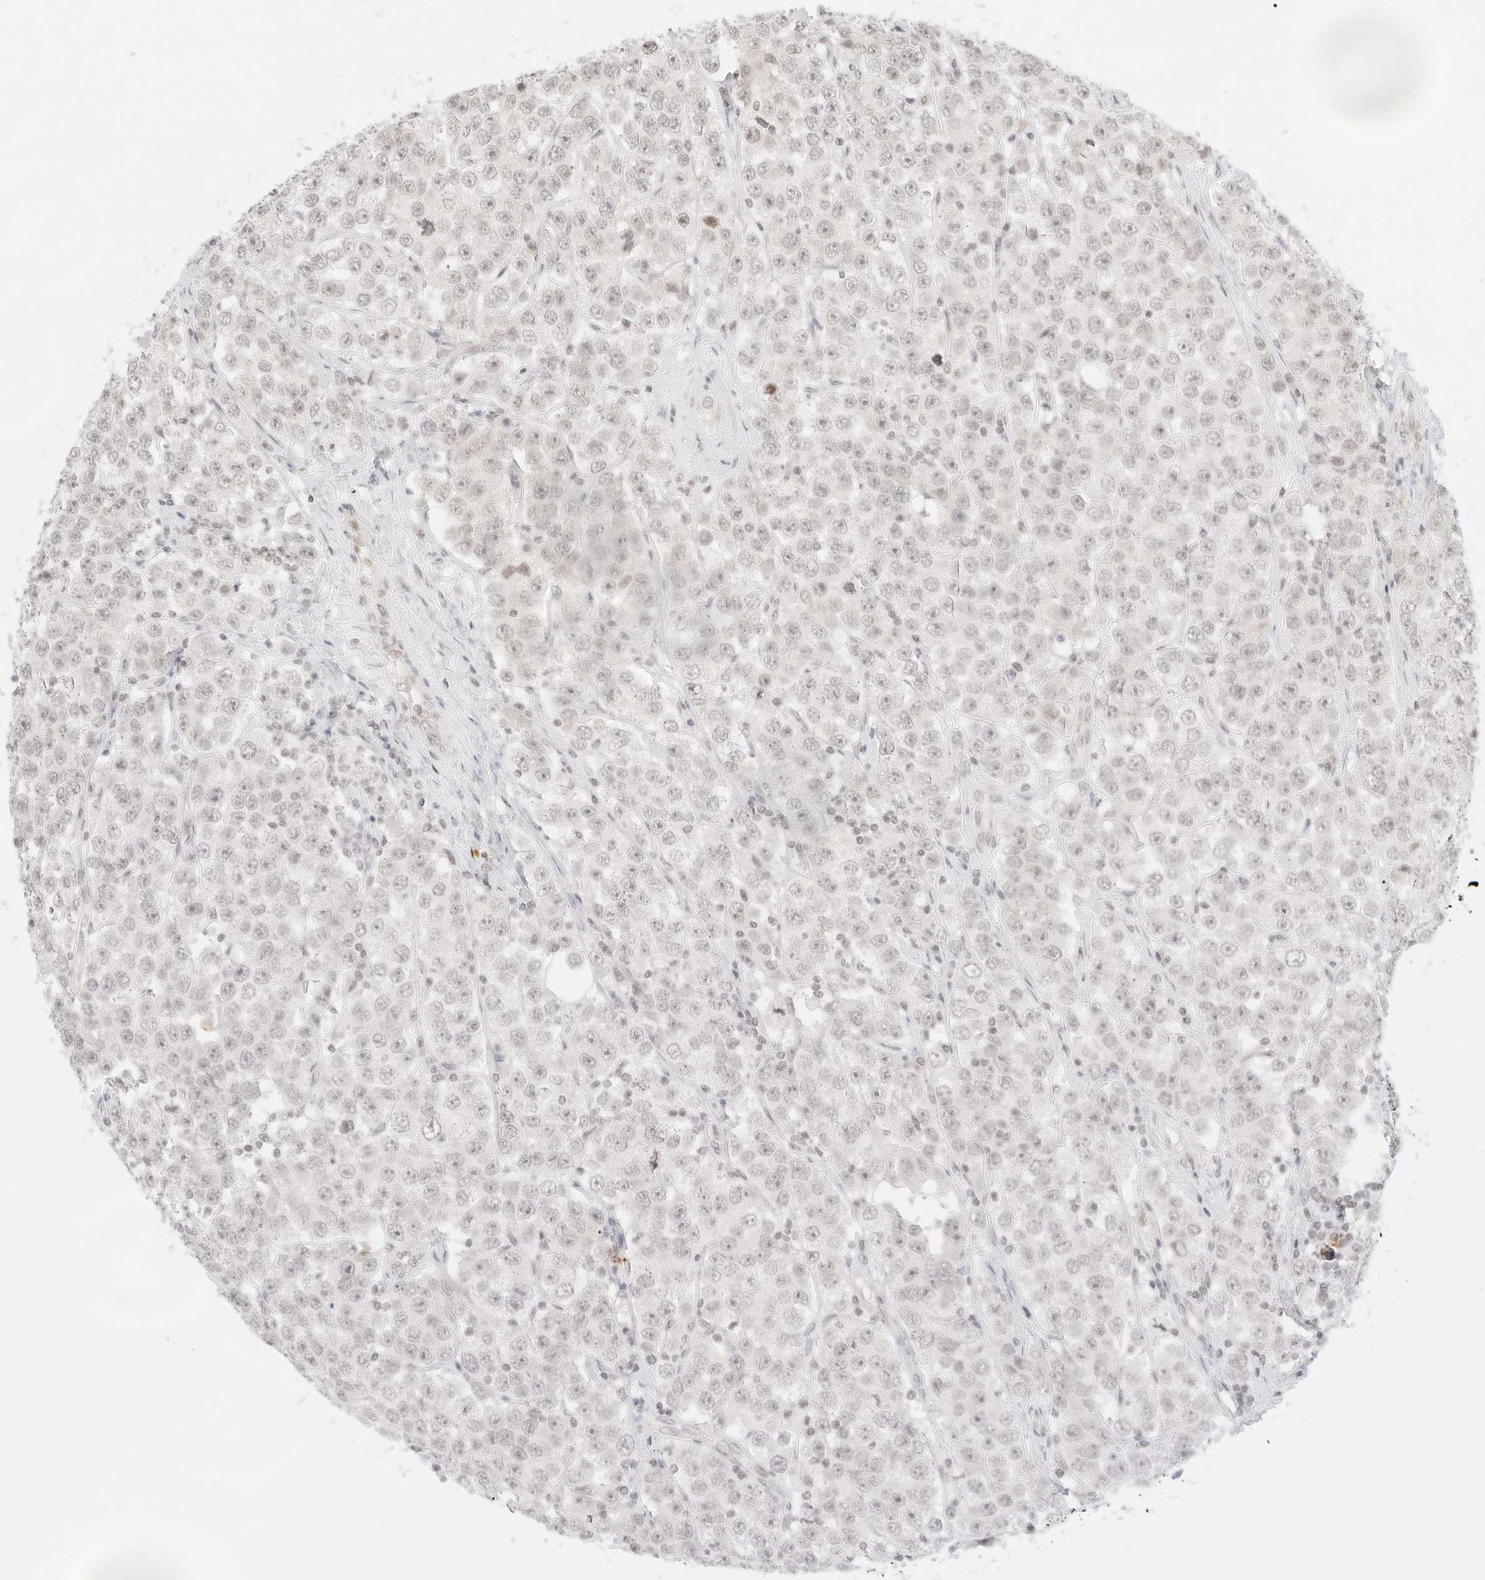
{"staining": {"intensity": "weak", "quantity": ">75%", "location": "nuclear"}, "tissue": "testis cancer", "cell_type": "Tumor cells", "image_type": "cancer", "snomed": [{"axis": "morphology", "description": "Seminoma, NOS"}, {"axis": "topography", "description": "Testis"}], "caption": "Protein staining by IHC demonstrates weak nuclear positivity in approximately >75% of tumor cells in seminoma (testis). (Stains: DAB (3,3'-diaminobenzidine) in brown, nuclei in blue, Microscopy: brightfield microscopy at high magnification).", "gene": "GNAS", "patient": {"sex": "male", "age": 28}}